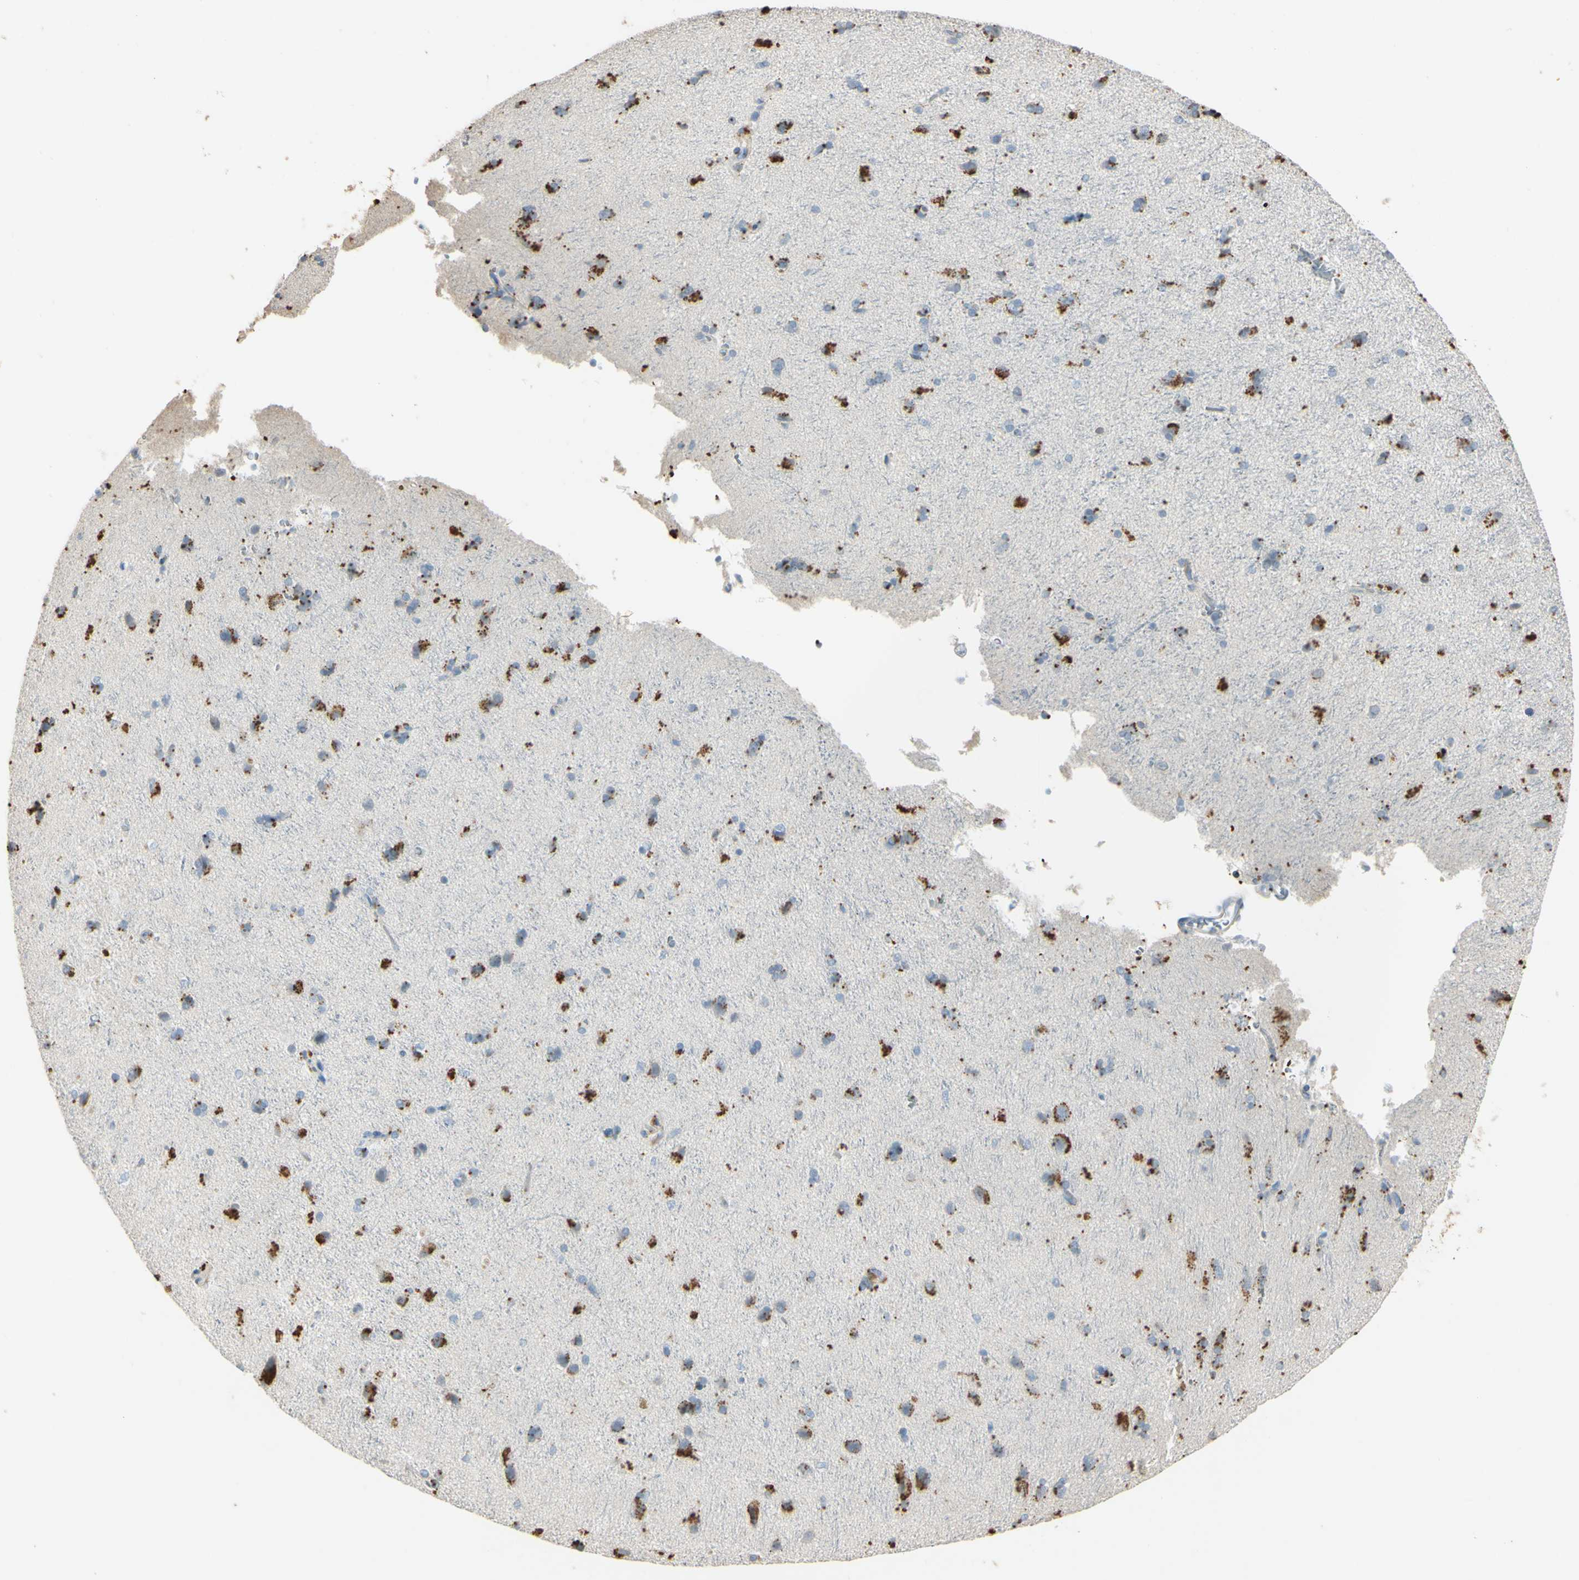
{"staining": {"intensity": "negative", "quantity": "none", "location": "none"}, "tissue": "cerebral cortex", "cell_type": "Endothelial cells", "image_type": "normal", "snomed": [{"axis": "morphology", "description": "Normal tissue, NOS"}, {"axis": "topography", "description": "Cerebral cortex"}], "caption": "Immunohistochemical staining of unremarkable cerebral cortex exhibits no significant positivity in endothelial cells.", "gene": "ANGPTL1", "patient": {"sex": "male", "age": 62}}